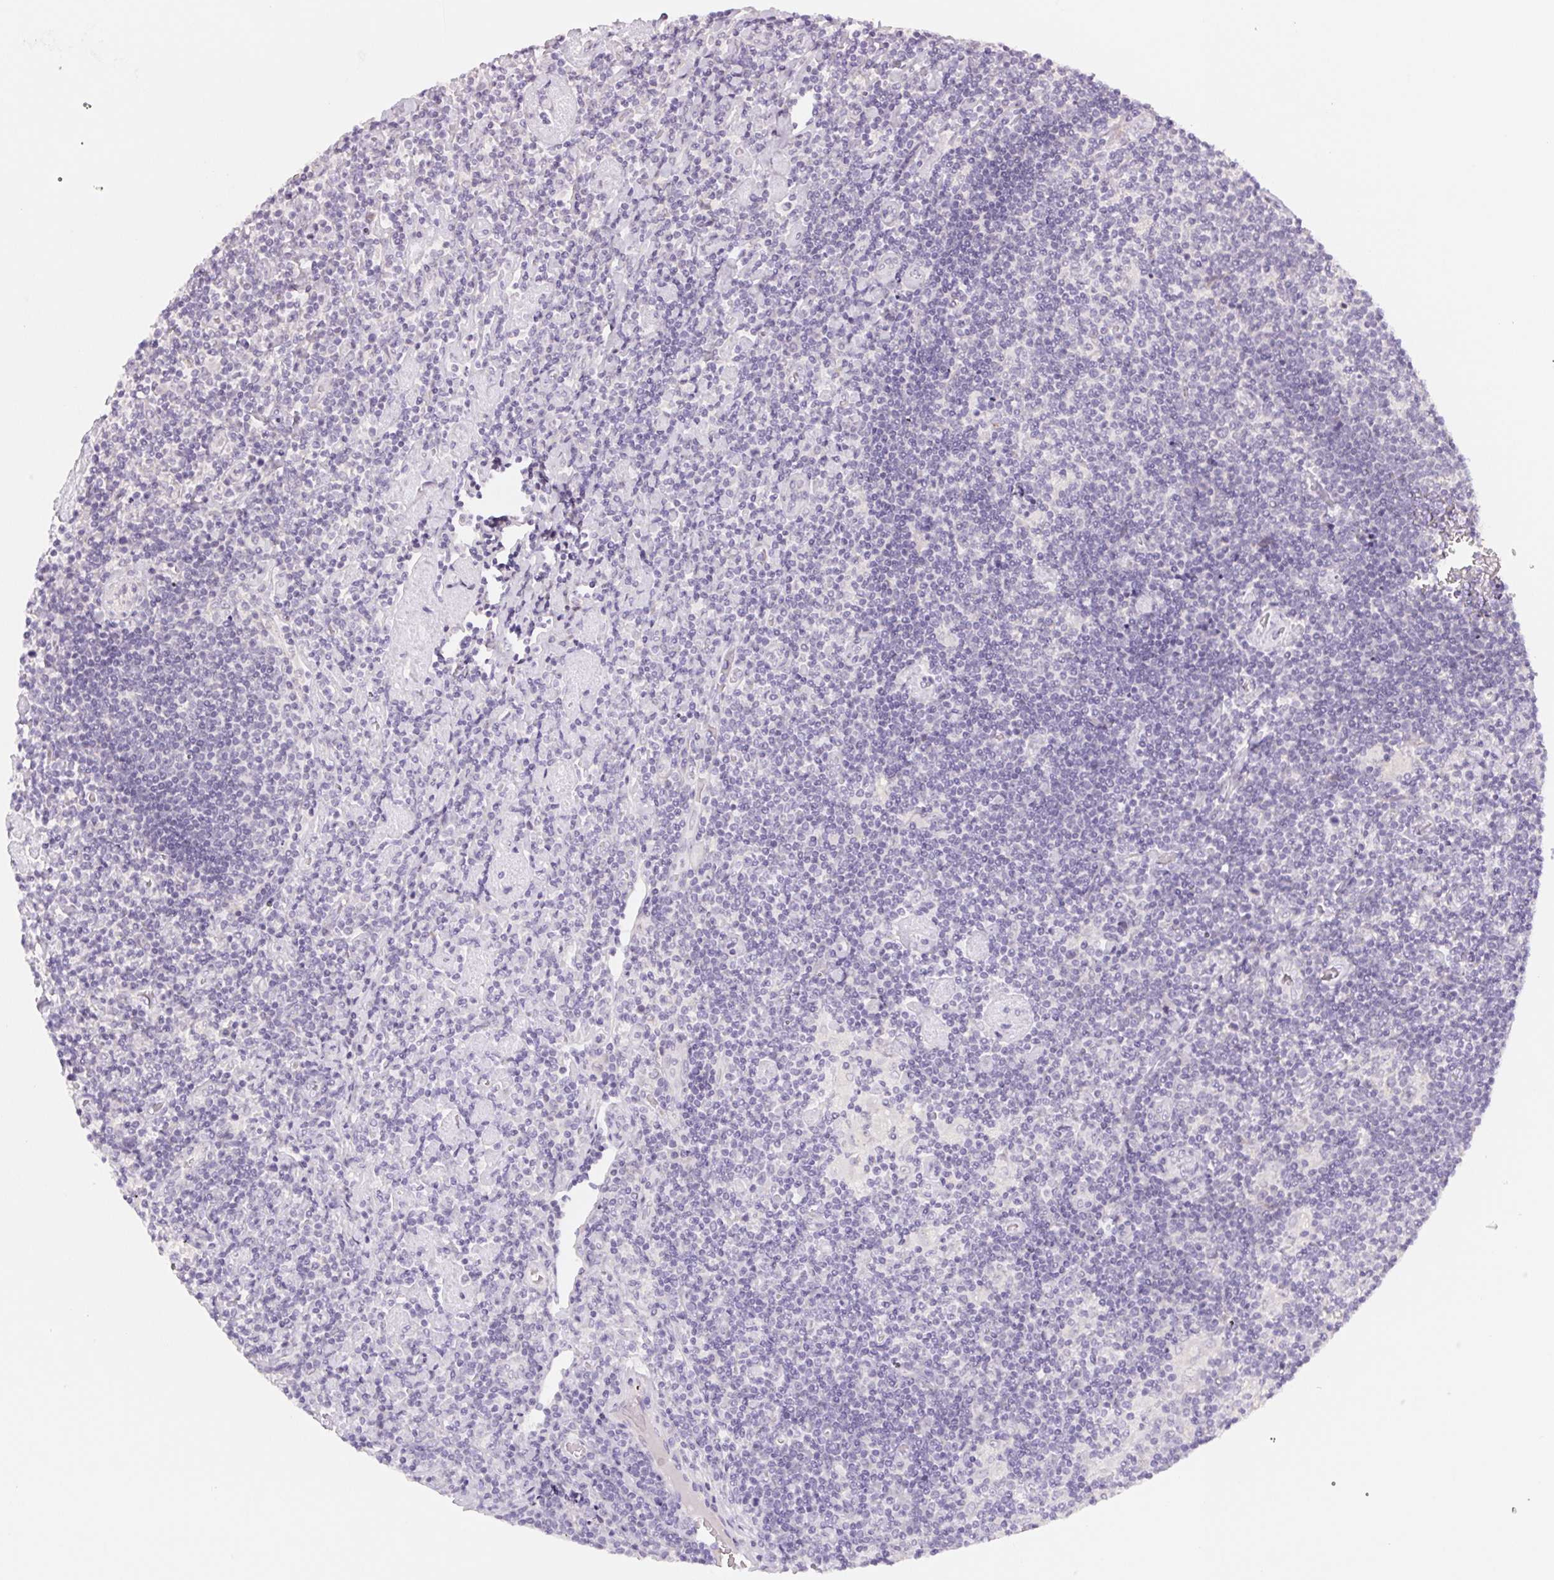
{"staining": {"intensity": "negative", "quantity": "none", "location": "none"}, "tissue": "lymphoma", "cell_type": "Tumor cells", "image_type": "cancer", "snomed": [{"axis": "morphology", "description": "Hodgkin's disease, NOS"}, {"axis": "topography", "description": "Lymph node"}], "caption": "Immunohistochemistry (IHC) of human Hodgkin's disease demonstrates no staining in tumor cells.", "gene": "CCDC168", "patient": {"sex": "male", "age": 40}}